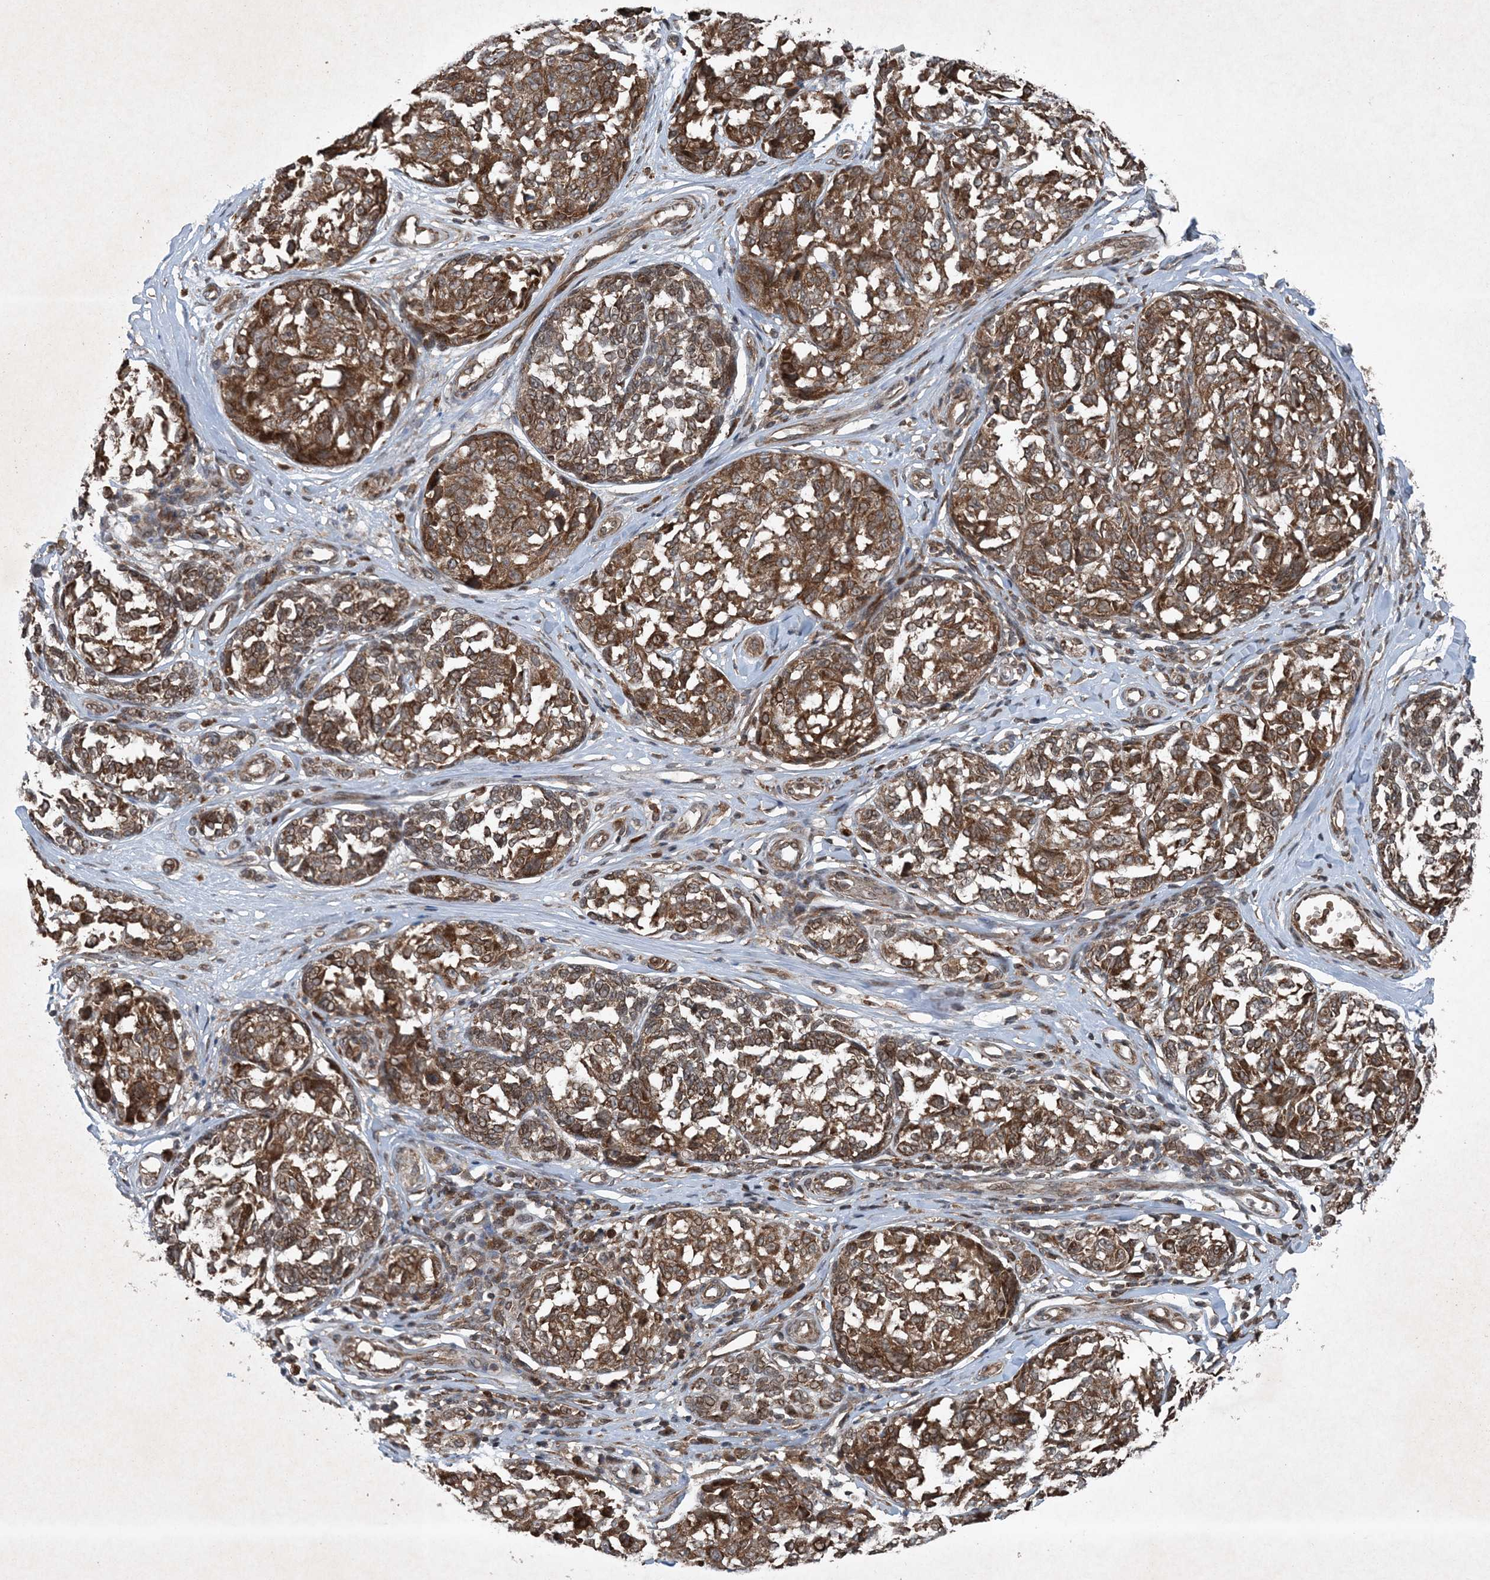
{"staining": {"intensity": "moderate", "quantity": ">75%", "location": "cytoplasmic/membranous"}, "tissue": "melanoma", "cell_type": "Tumor cells", "image_type": "cancer", "snomed": [{"axis": "morphology", "description": "Malignant melanoma, NOS"}, {"axis": "topography", "description": "Skin"}], "caption": "Immunohistochemical staining of human malignant melanoma displays medium levels of moderate cytoplasmic/membranous positivity in about >75% of tumor cells.", "gene": "GNG5", "patient": {"sex": "female", "age": 64}}